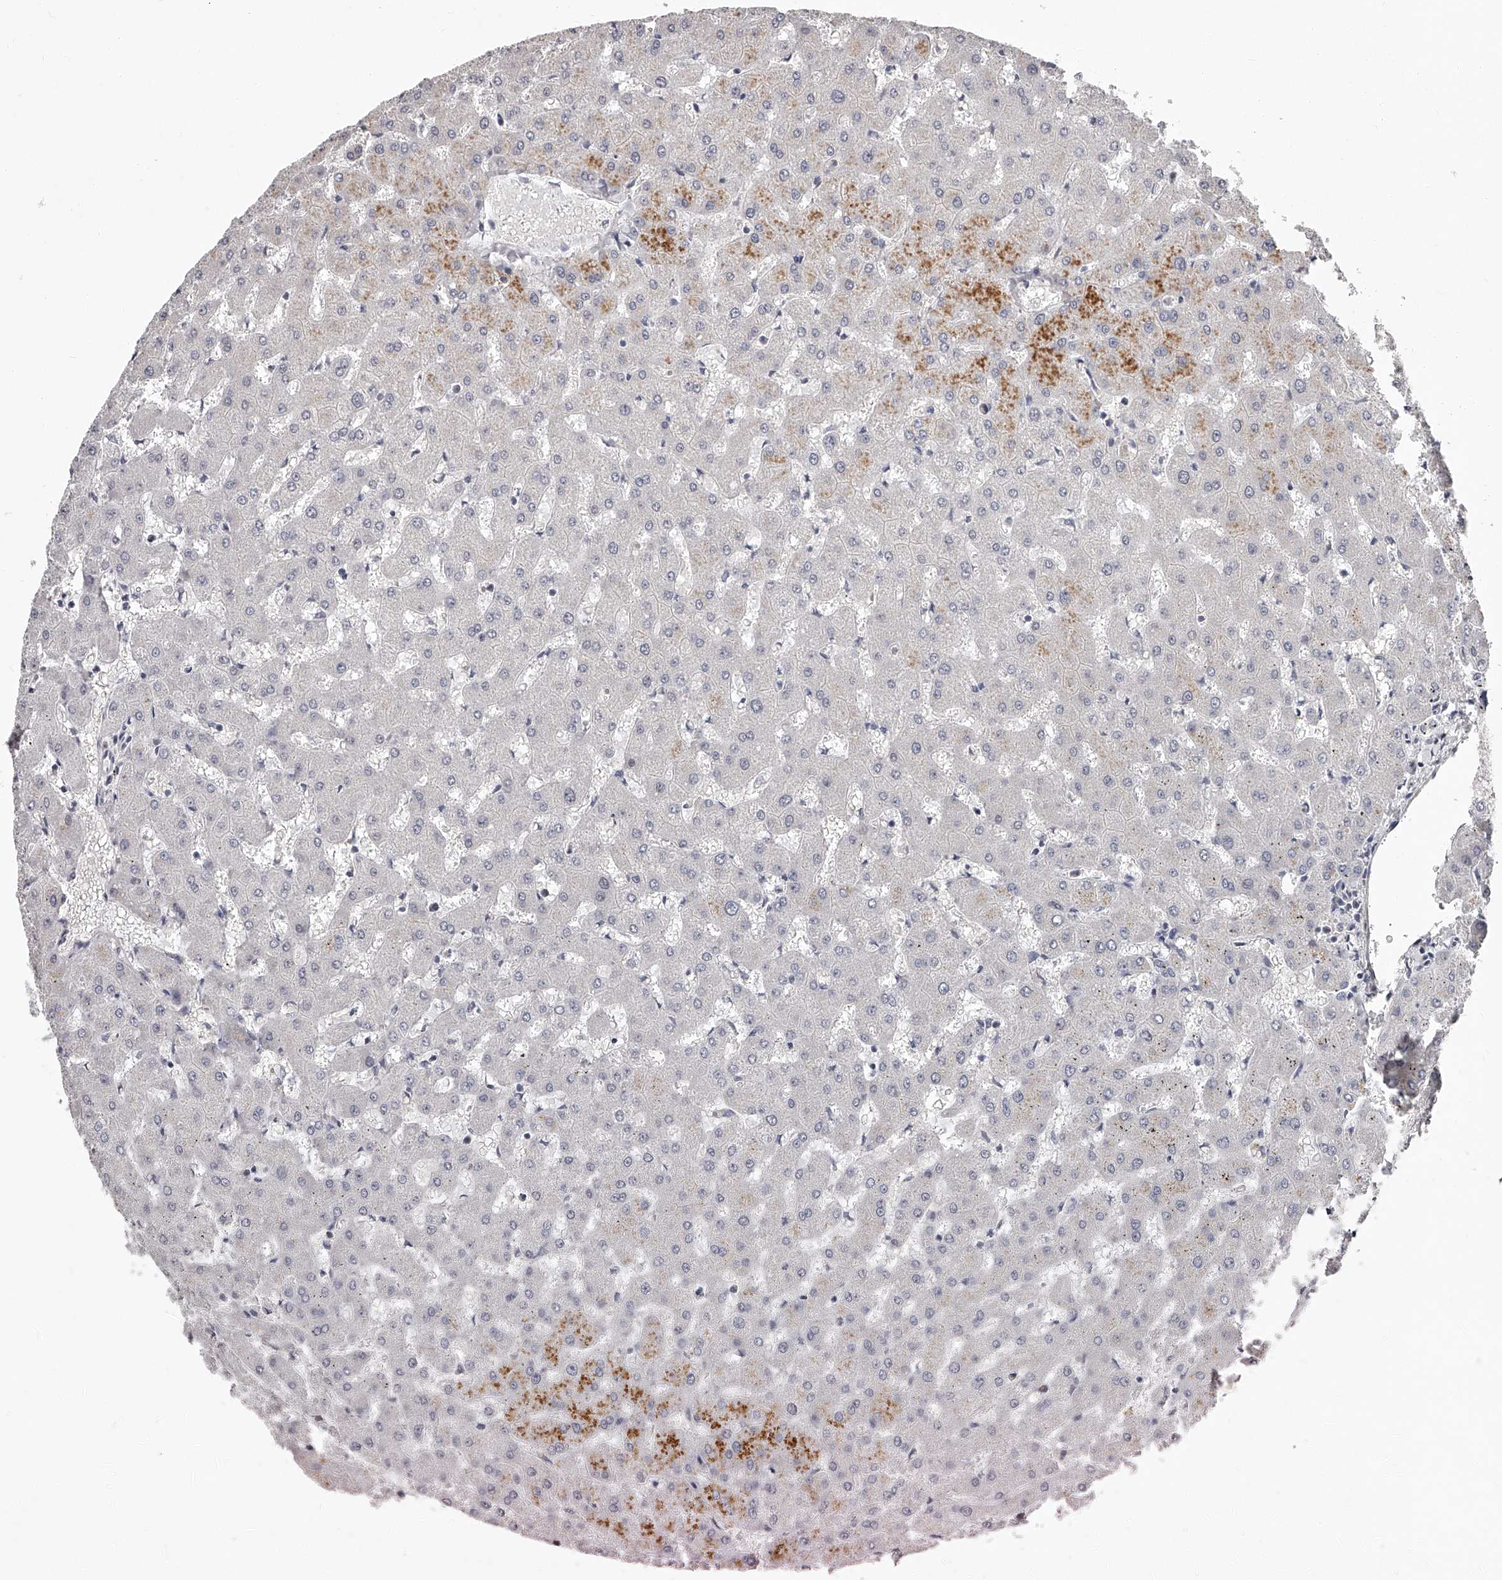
{"staining": {"intensity": "negative", "quantity": "none", "location": "none"}, "tissue": "liver", "cell_type": "Cholangiocytes", "image_type": "normal", "snomed": [{"axis": "morphology", "description": "Normal tissue, NOS"}, {"axis": "topography", "description": "Liver"}], "caption": "The photomicrograph exhibits no significant positivity in cholangiocytes of liver. The staining is performed using DAB (3,3'-diaminobenzidine) brown chromogen with nuclei counter-stained in using hematoxylin.", "gene": "NT5DC1", "patient": {"sex": "female", "age": 63}}